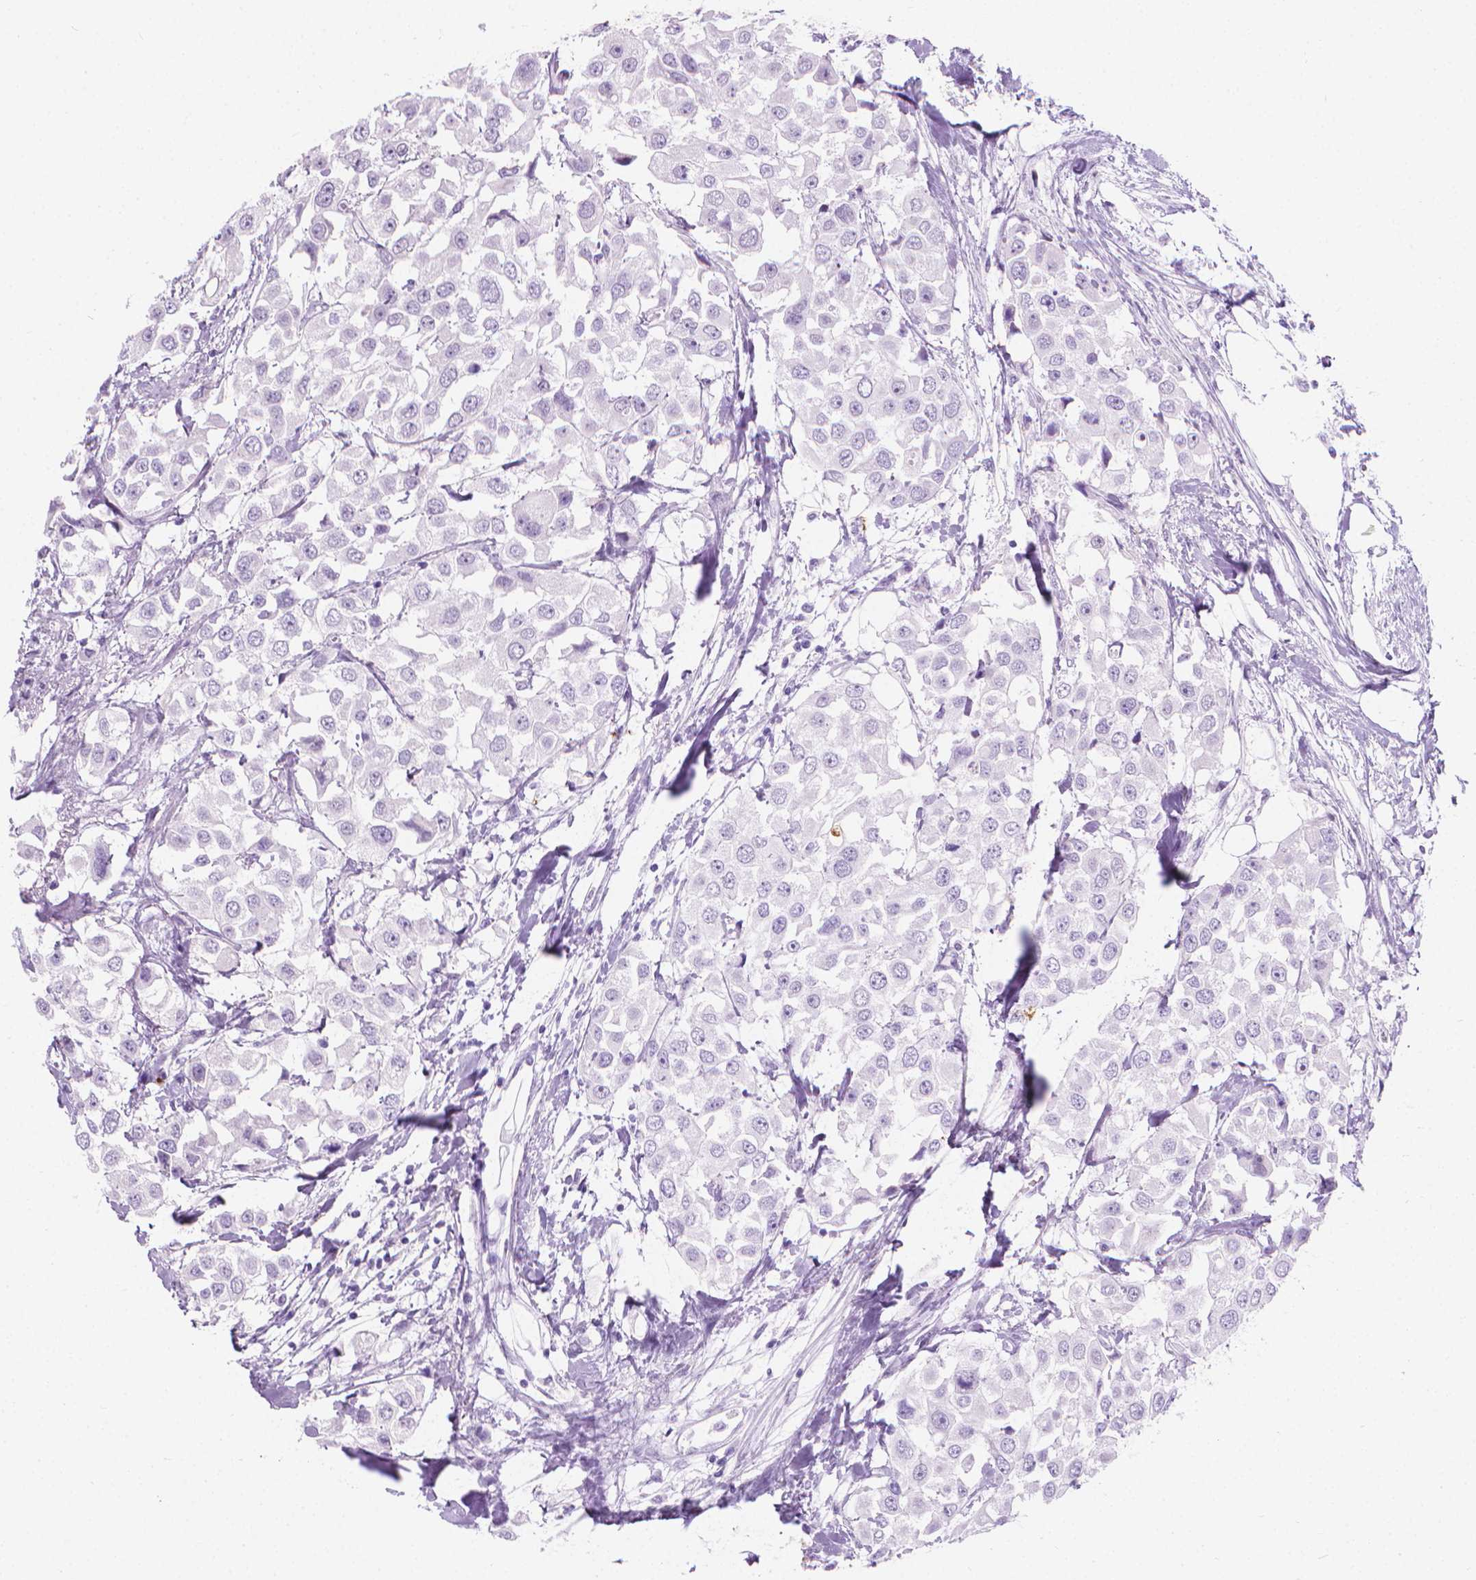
{"staining": {"intensity": "negative", "quantity": "none", "location": "none"}, "tissue": "urothelial cancer", "cell_type": "Tumor cells", "image_type": "cancer", "snomed": [{"axis": "morphology", "description": "Urothelial carcinoma, High grade"}, {"axis": "topography", "description": "Urinary bladder"}], "caption": "Immunohistochemical staining of urothelial cancer exhibits no significant positivity in tumor cells. (Brightfield microscopy of DAB (3,3'-diaminobenzidine) IHC at high magnification).", "gene": "CFAP52", "patient": {"sex": "female", "age": 64}}